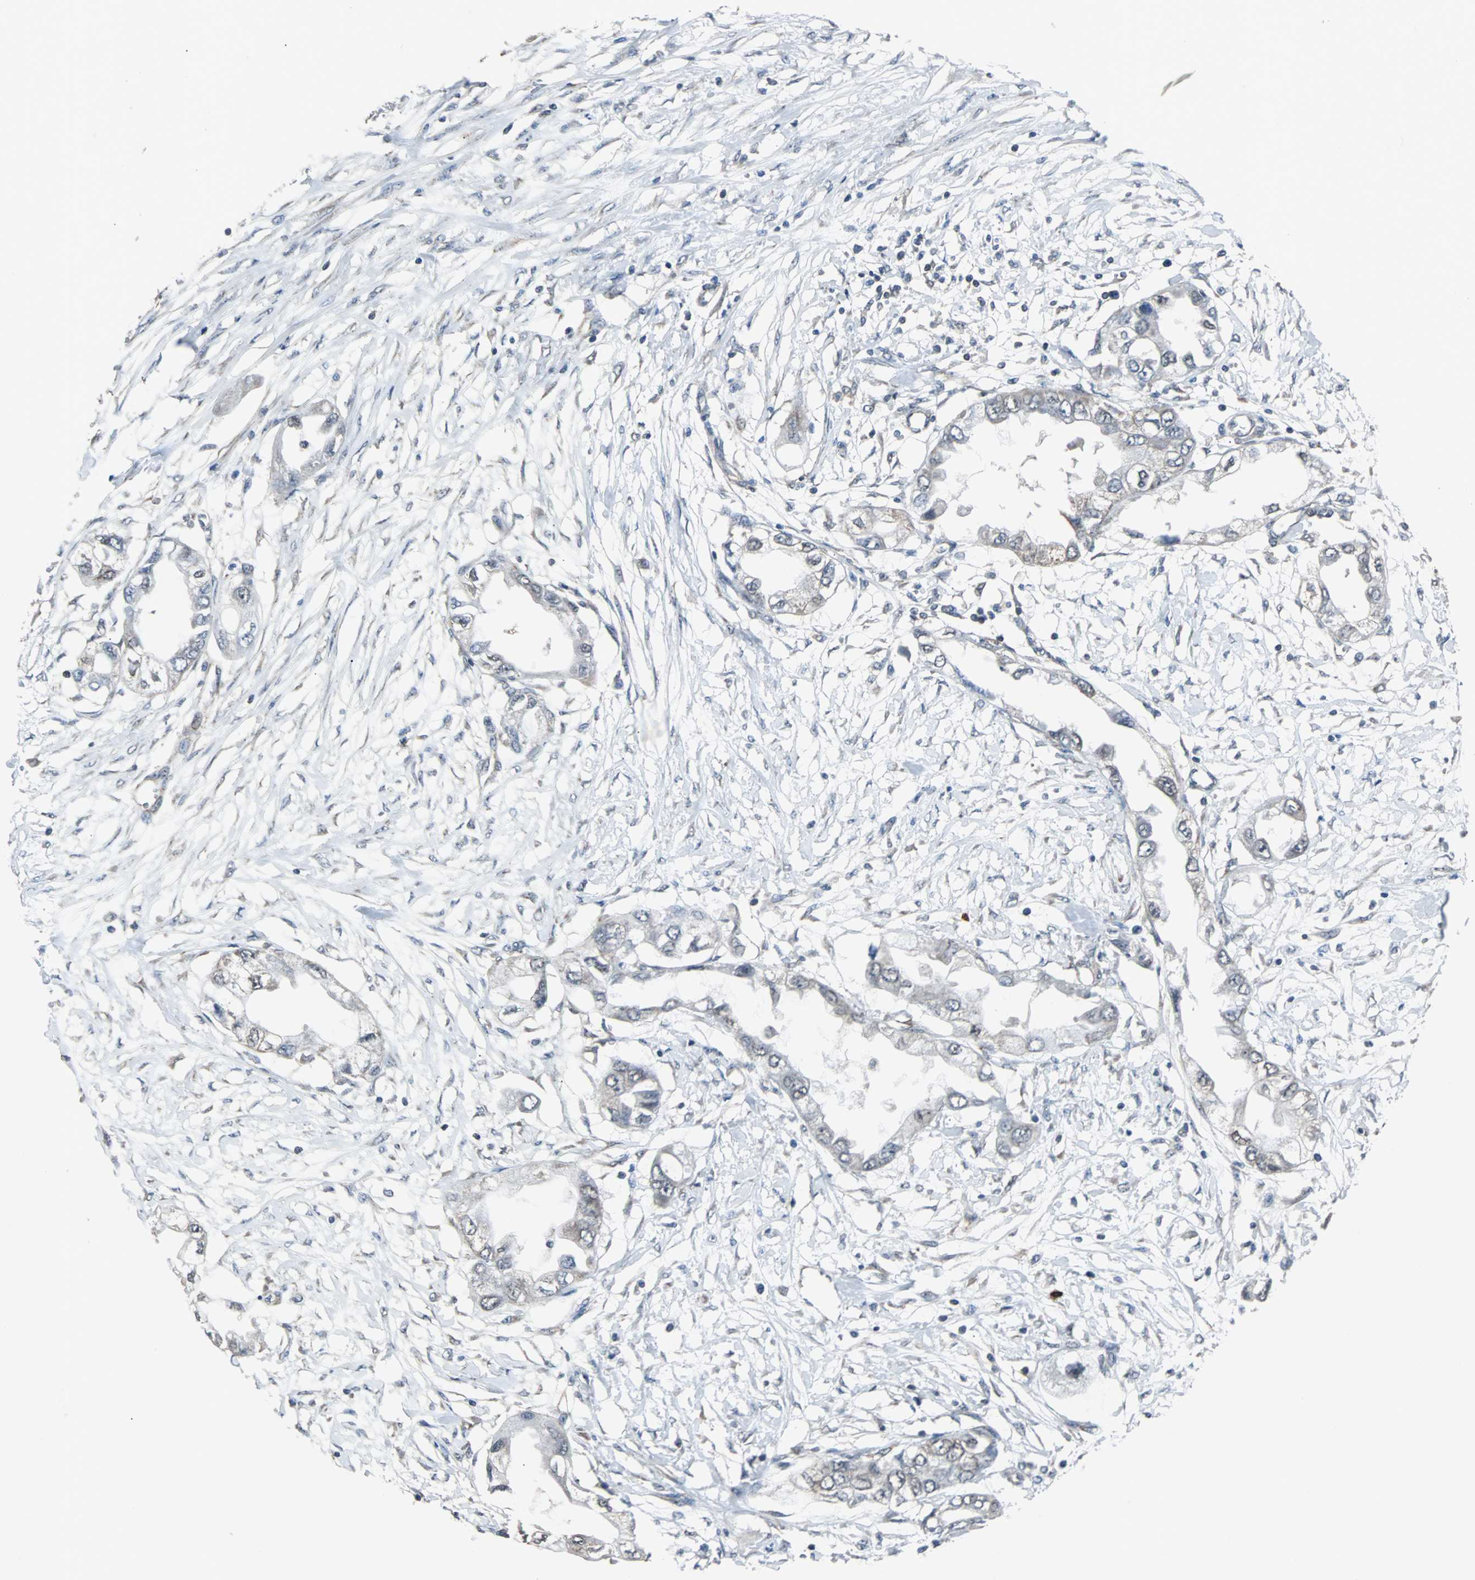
{"staining": {"intensity": "negative", "quantity": "none", "location": "none"}, "tissue": "endometrial cancer", "cell_type": "Tumor cells", "image_type": "cancer", "snomed": [{"axis": "morphology", "description": "Adenocarcinoma, NOS"}, {"axis": "topography", "description": "Endometrium"}], "caption": "Tumor cells show no significant staining in endometrial cancer (adenocarcinoma).", "gene": "ZHX2", "patient": {"sex": "female", "age": 67}}